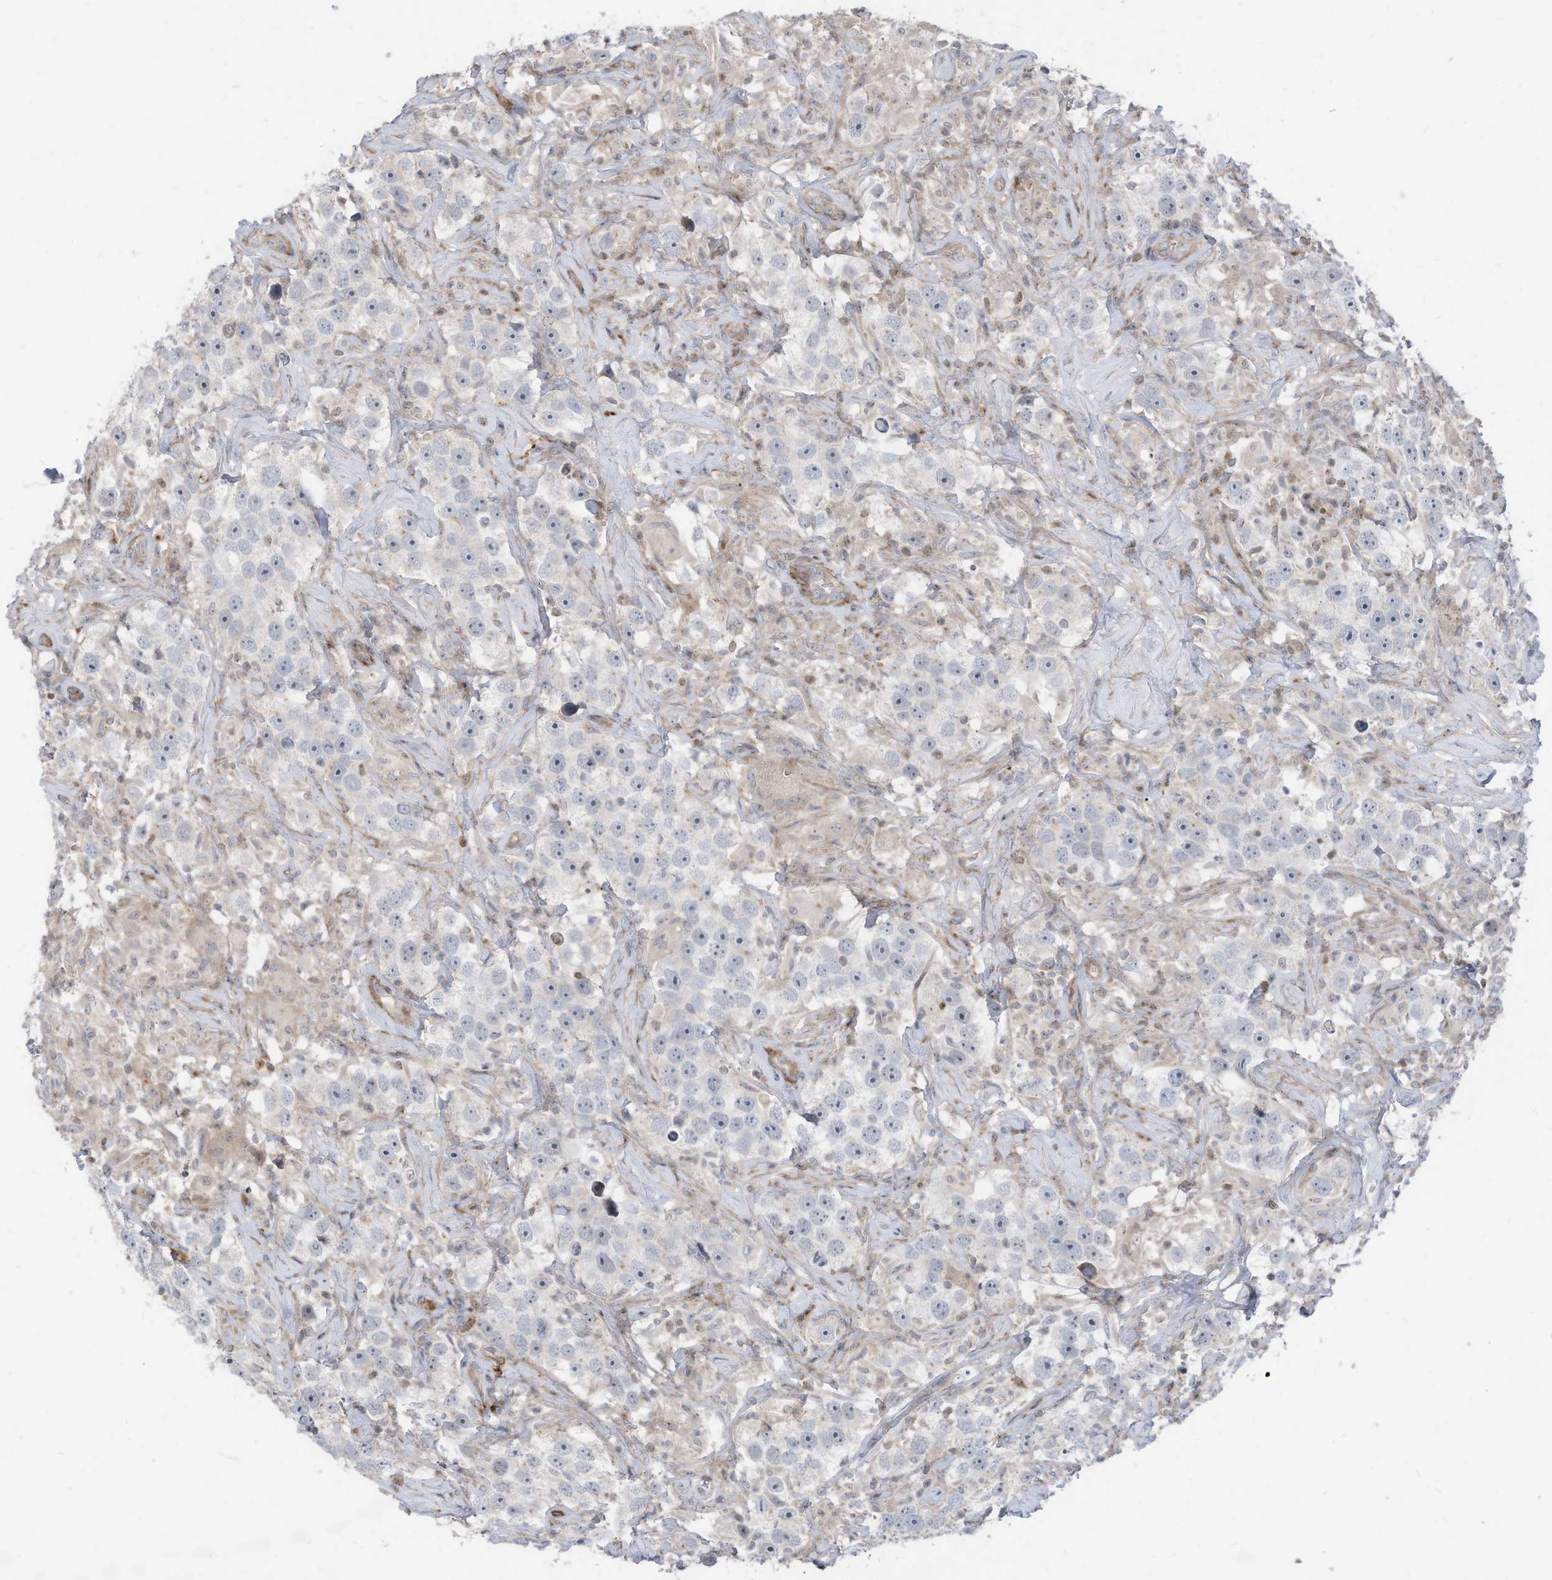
{"staining": {"intensity": "negative", "quantity": "none", "location": "none"}, "tissue": "testis cancer", "cell_type": "Tumor cells", "image_type": "cancer", "snomed": [{"axis": "morphology", "description": "Seminoma, NOS"}, {"axis": "topography", "description": "Testis"}], "caption": "DAB (3,3'-diaminobenzidine) immunohistochemical staining of human seminoma (testis) shows no significant staining in tumor cells.", "gene": "GPATCH3", "patient": {"sex": "male", "age": 49}}